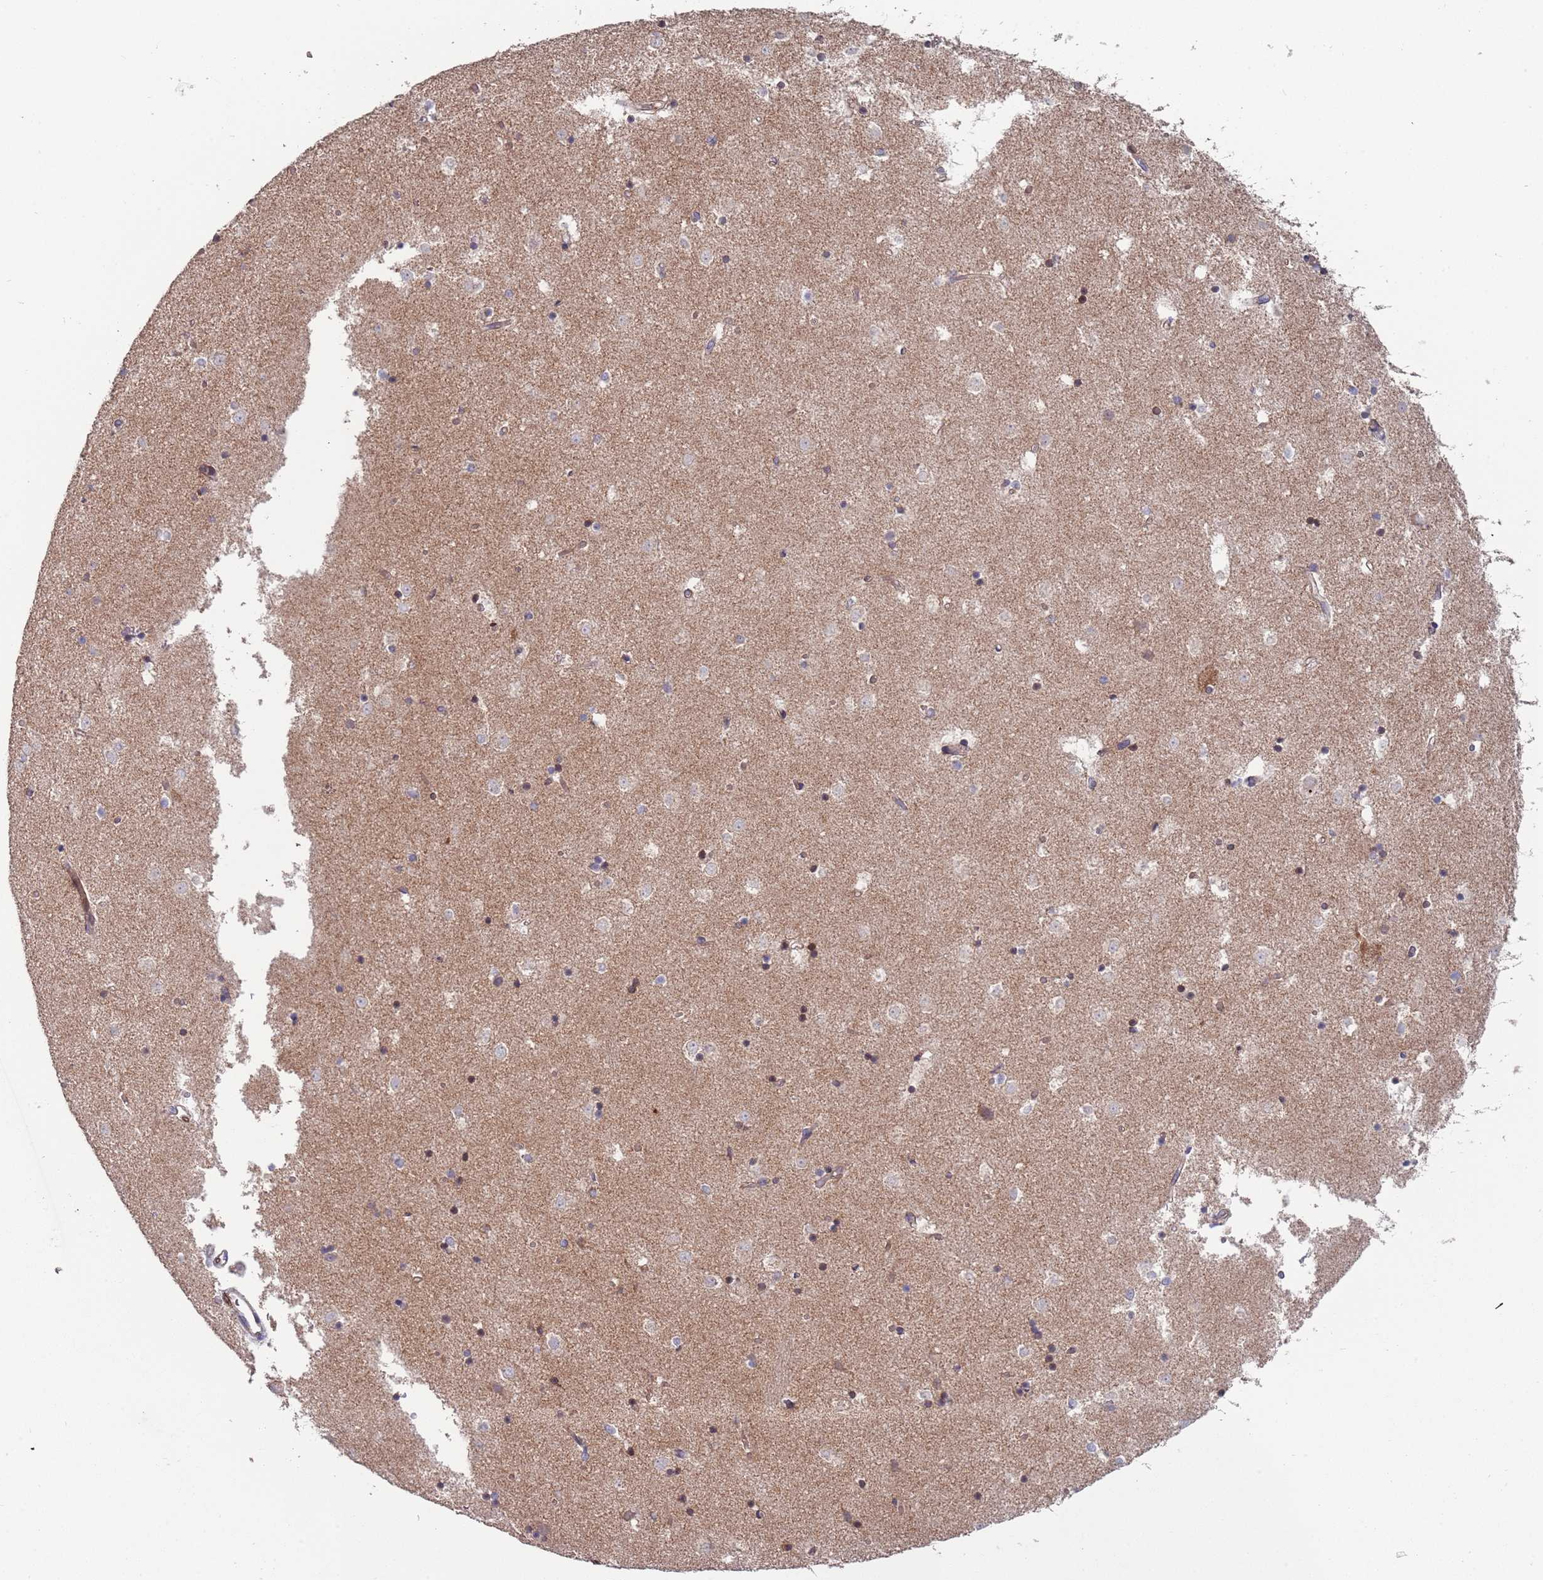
{"staining": {"intensity": "weak", "quantity": "<25%", "location": "cytoplasmic/membranous"}, "tissue": "caudate", "cell_type": "Glial cells", "image_type": "normal", "snomed": [{"axis": "morphology", "description": "Normal tissue, NOS"}, {"axis": "topography", "description": "Lateral ventricle wall"}], "caption": "Immunohistochemical staining of benign caudate exhibits no significant expression in glial cells.", "gene": "ABCC10", "patient": {"sex": "female", "age": 52}}